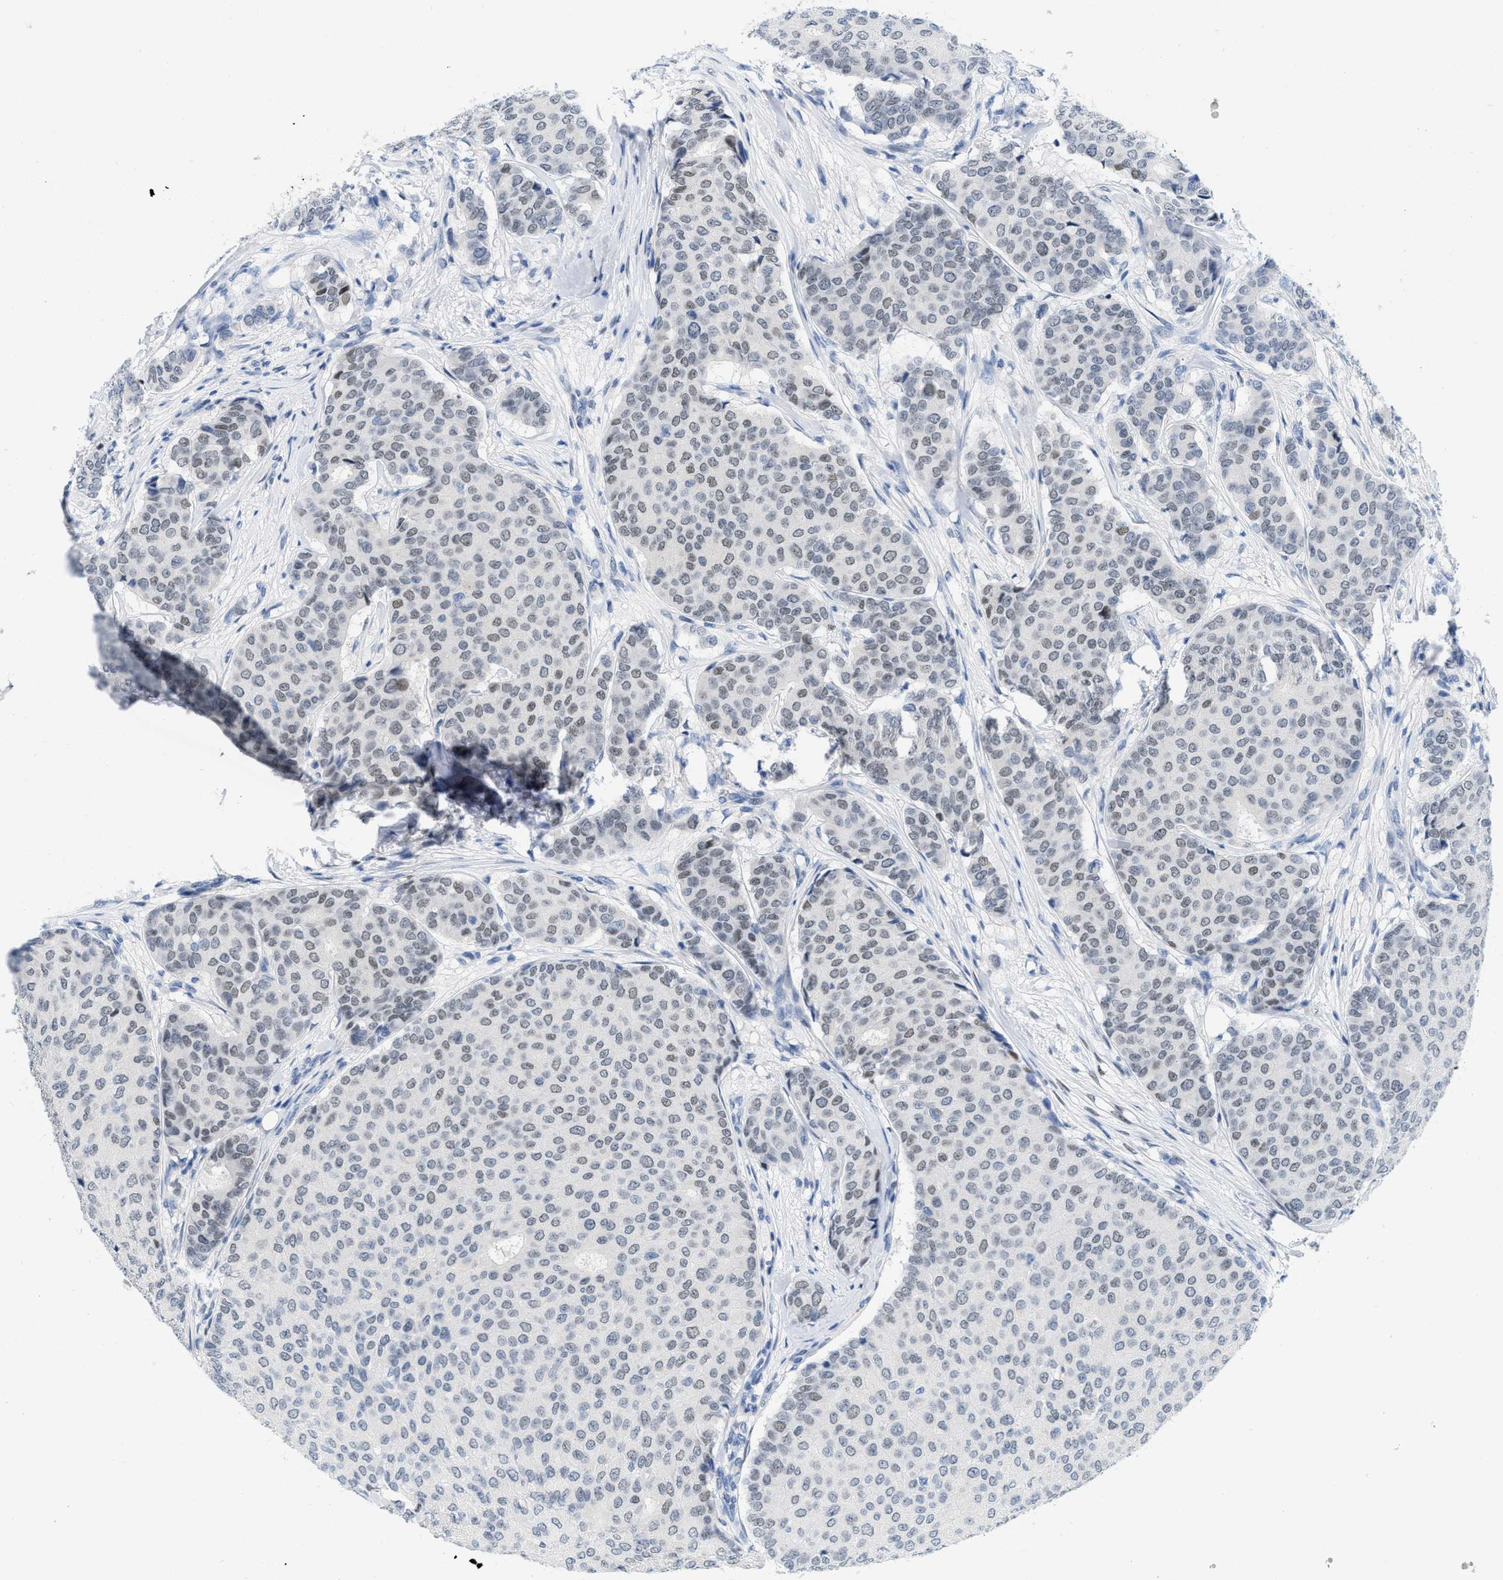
{"staining": {"intensity": "weak", "quantity": "<25%", "location": "nuclear"}, "tissue": "breast cancer", "cell_type": "Tumor cells", "image_type": "cancer", "snomed": [{"axis": "morphology", "description": "Duct carcinoma"}, {"axis": "topography", "description": "Breast"}], "caption": "Breast infiltrating ductal carcinoma stained for a protein using immunohistochemistry (IHC) displays no expression tumor cells.", "gene": "NFIX", "patient": {"sex": "female", "age": 75}}